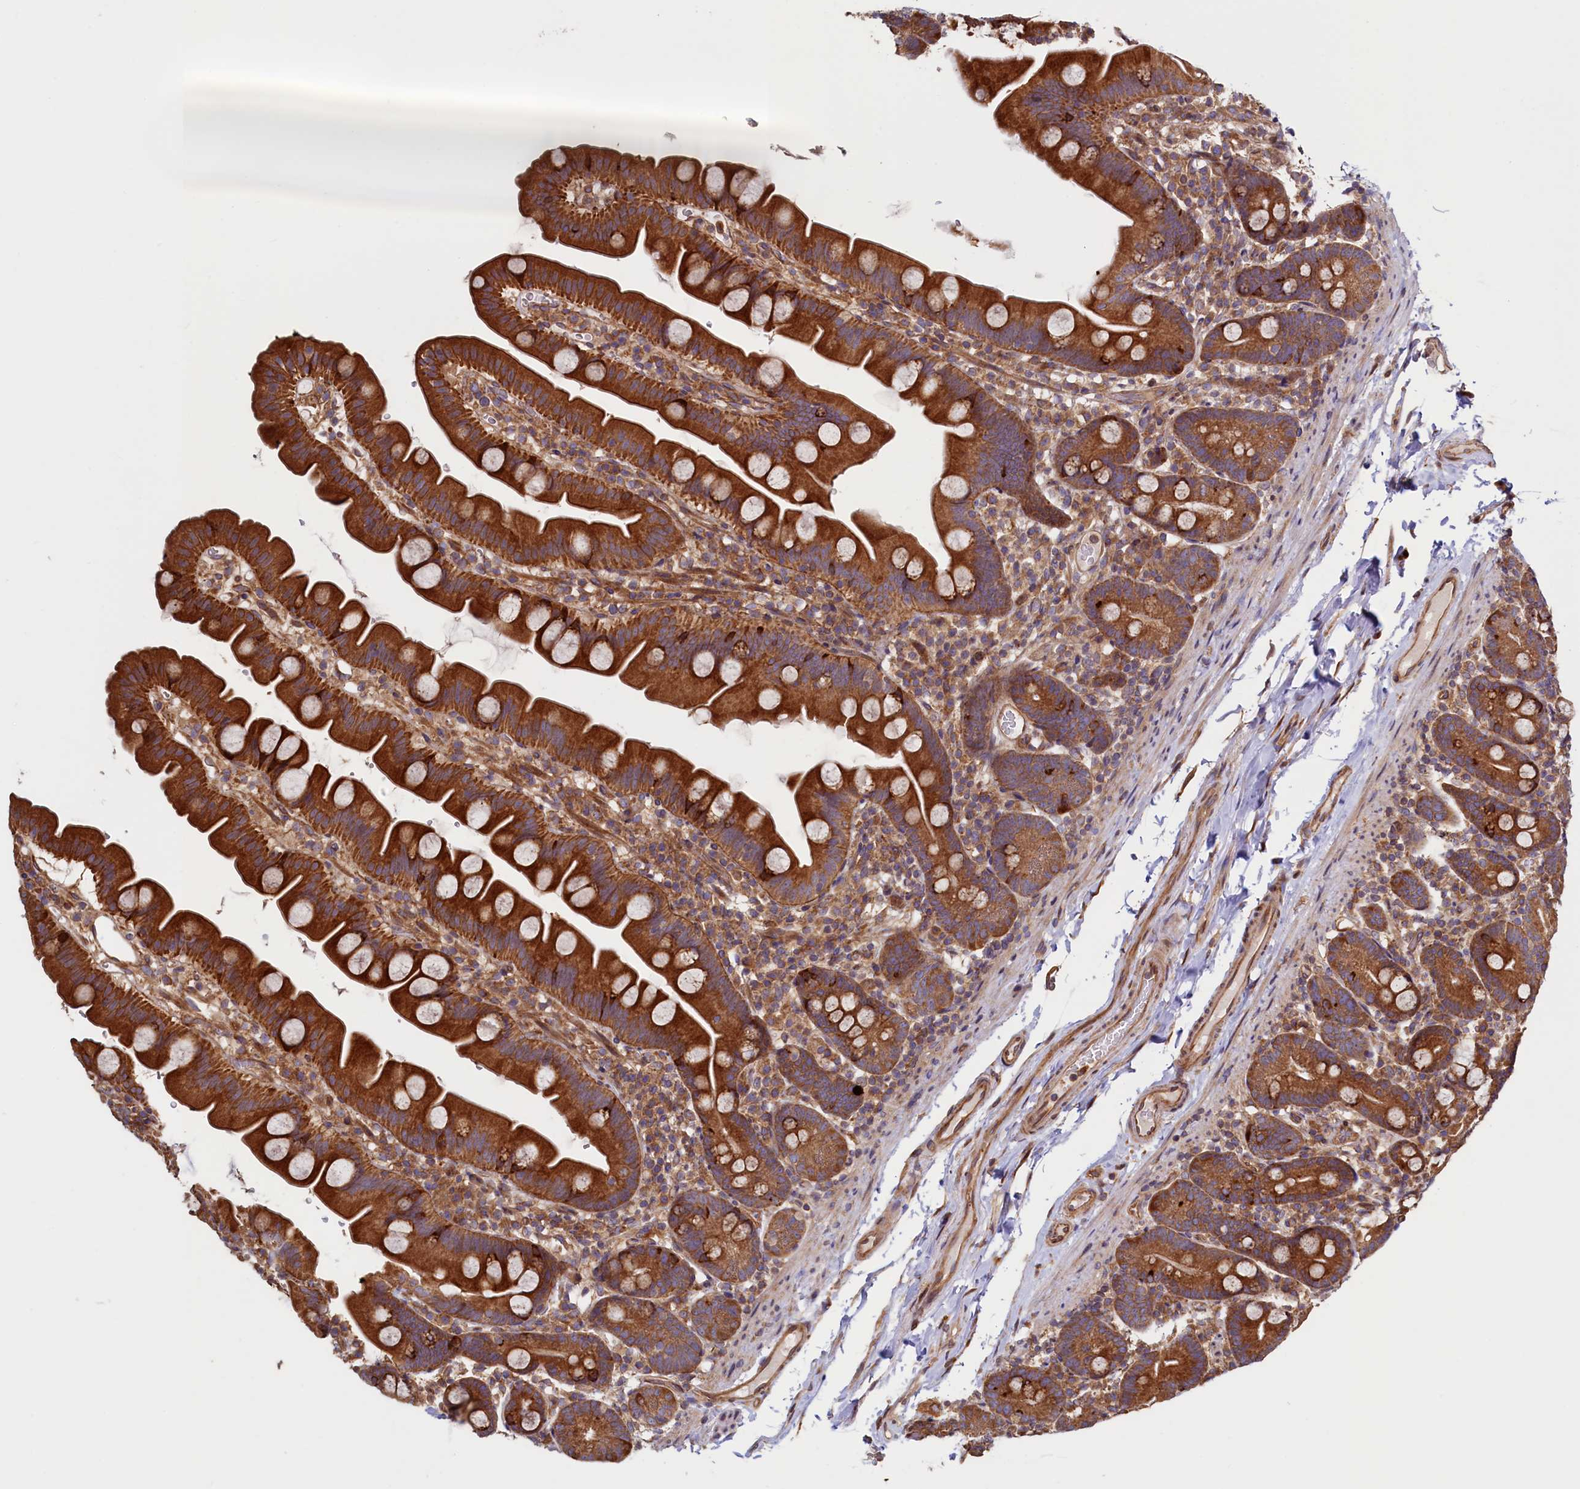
{"staining": {"intensity": "strong", "quantity": ">75%", "location": "cytoplasmic/membranous"}, "tissue": "small intestine", "cell_type": "Glandular cells", "image_type": "normal", "snomed": [{"axis": "morphology", "description": "Normal tissue, NOS"}, {"axis": "topography", "description": "Small intestine"}], "caption": "Unremarkable small intestine shows strong cytoplasmic/membranous staining in about >75% of glandular cells, visualized by immunohistochemistry.", "gene": "ATXN2L", "patient": {"sex": "female", "age": 68}}